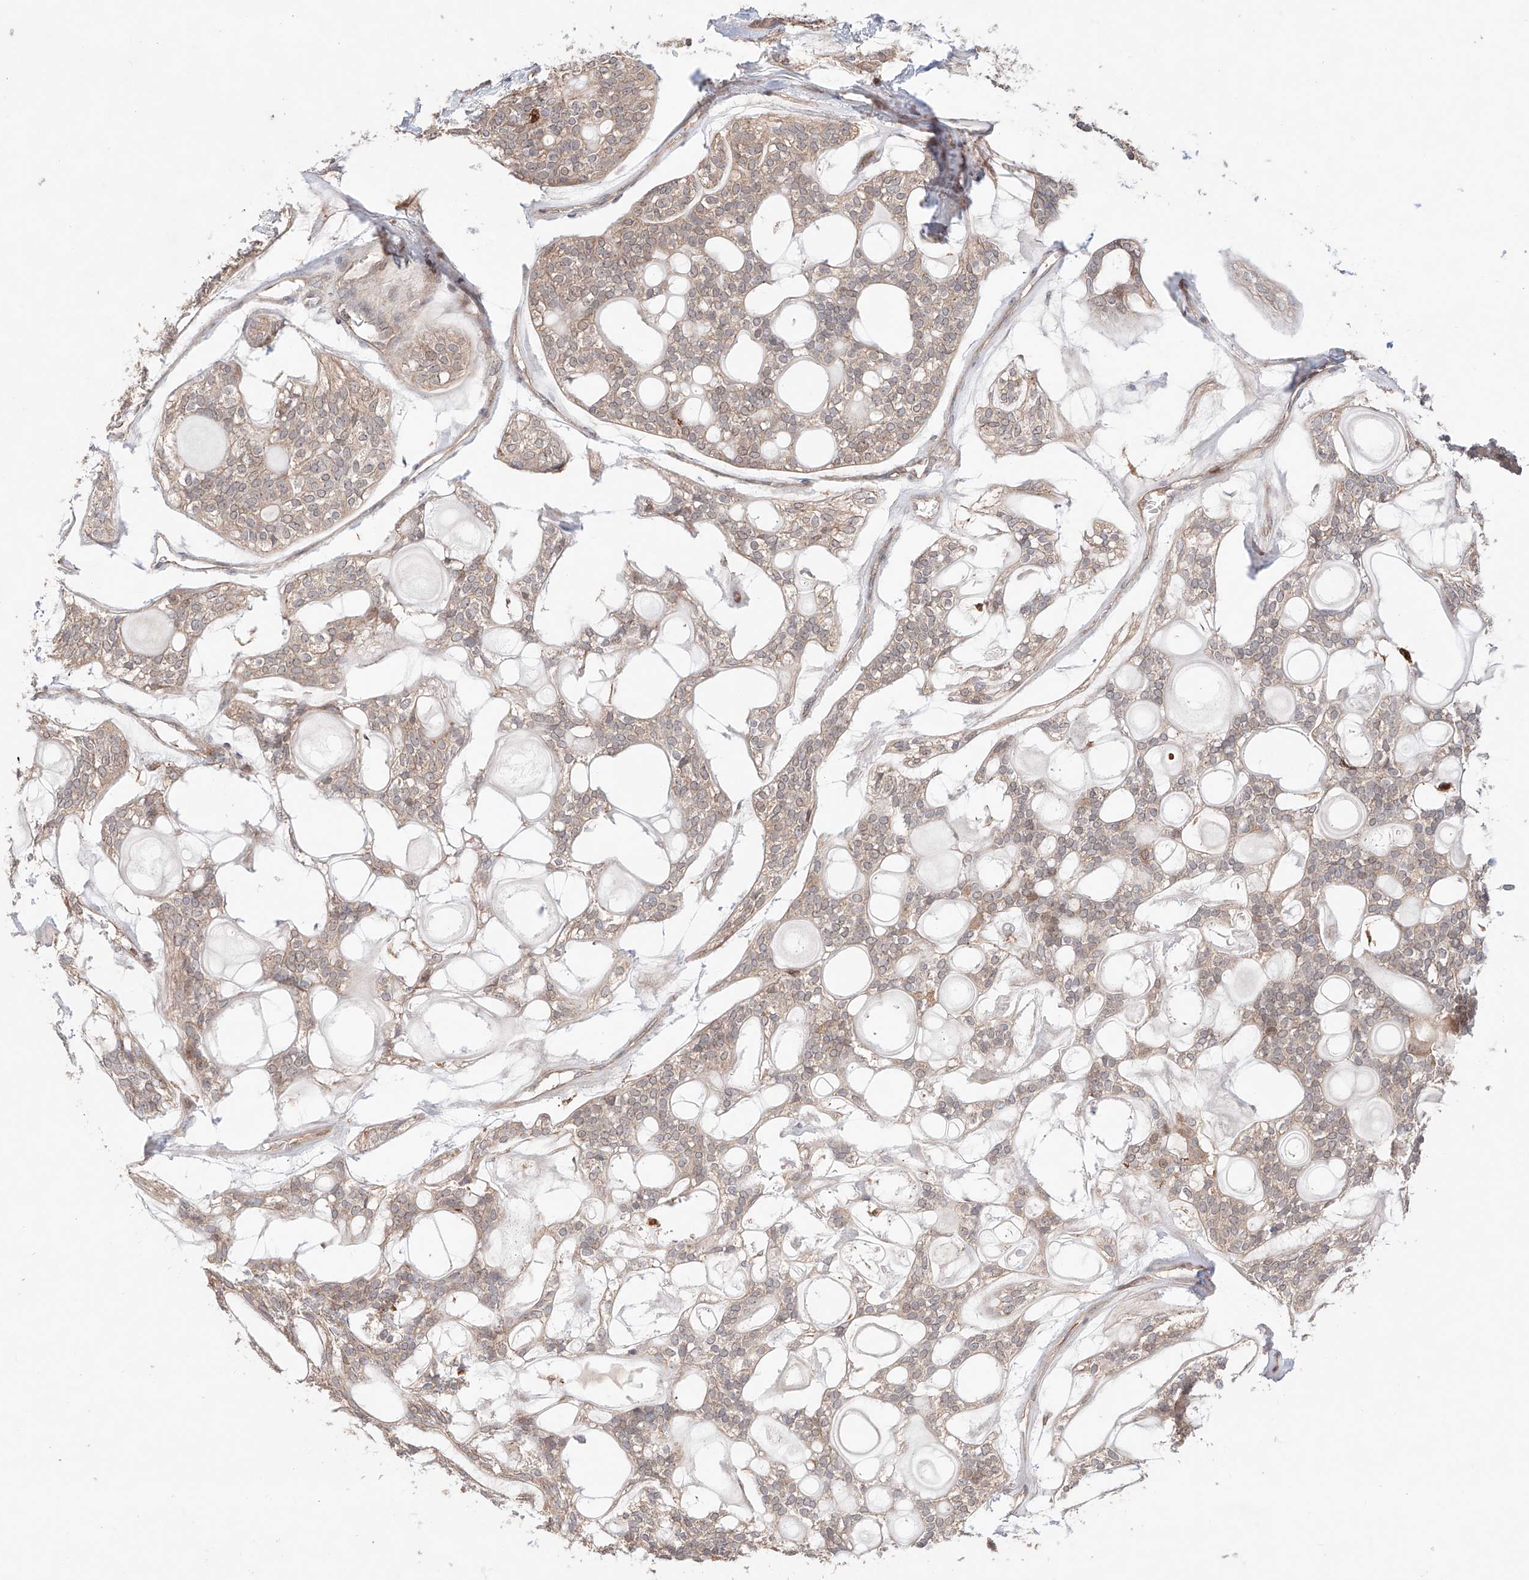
{"staining": {"intensity": "weak", "quantity": "25%-75%", "location": "cytoplasmic/membranous"}, "tissue": "head and neck cancer", "cell_type": "Tumor cells", "image_type": "cancer", "snomed": [{"axis": "morphology", "description": "Adenocarcinoma, NOS"}, {"axis": "topography", "description": "Head-Neck"}], "caption": "Immunohistochemical staining of human adenocarcinoma (head and neck) demonstrates low levels of weak cytoplasmic/membranous staining in about 25%-75% of tumor cells. Using DAB (brown) and hematoxylin (blue) stains, captured at high magnification using brightfield microscopy.", "gene": "IGSF22", "patient": {"sex": "male", "age": 66}}